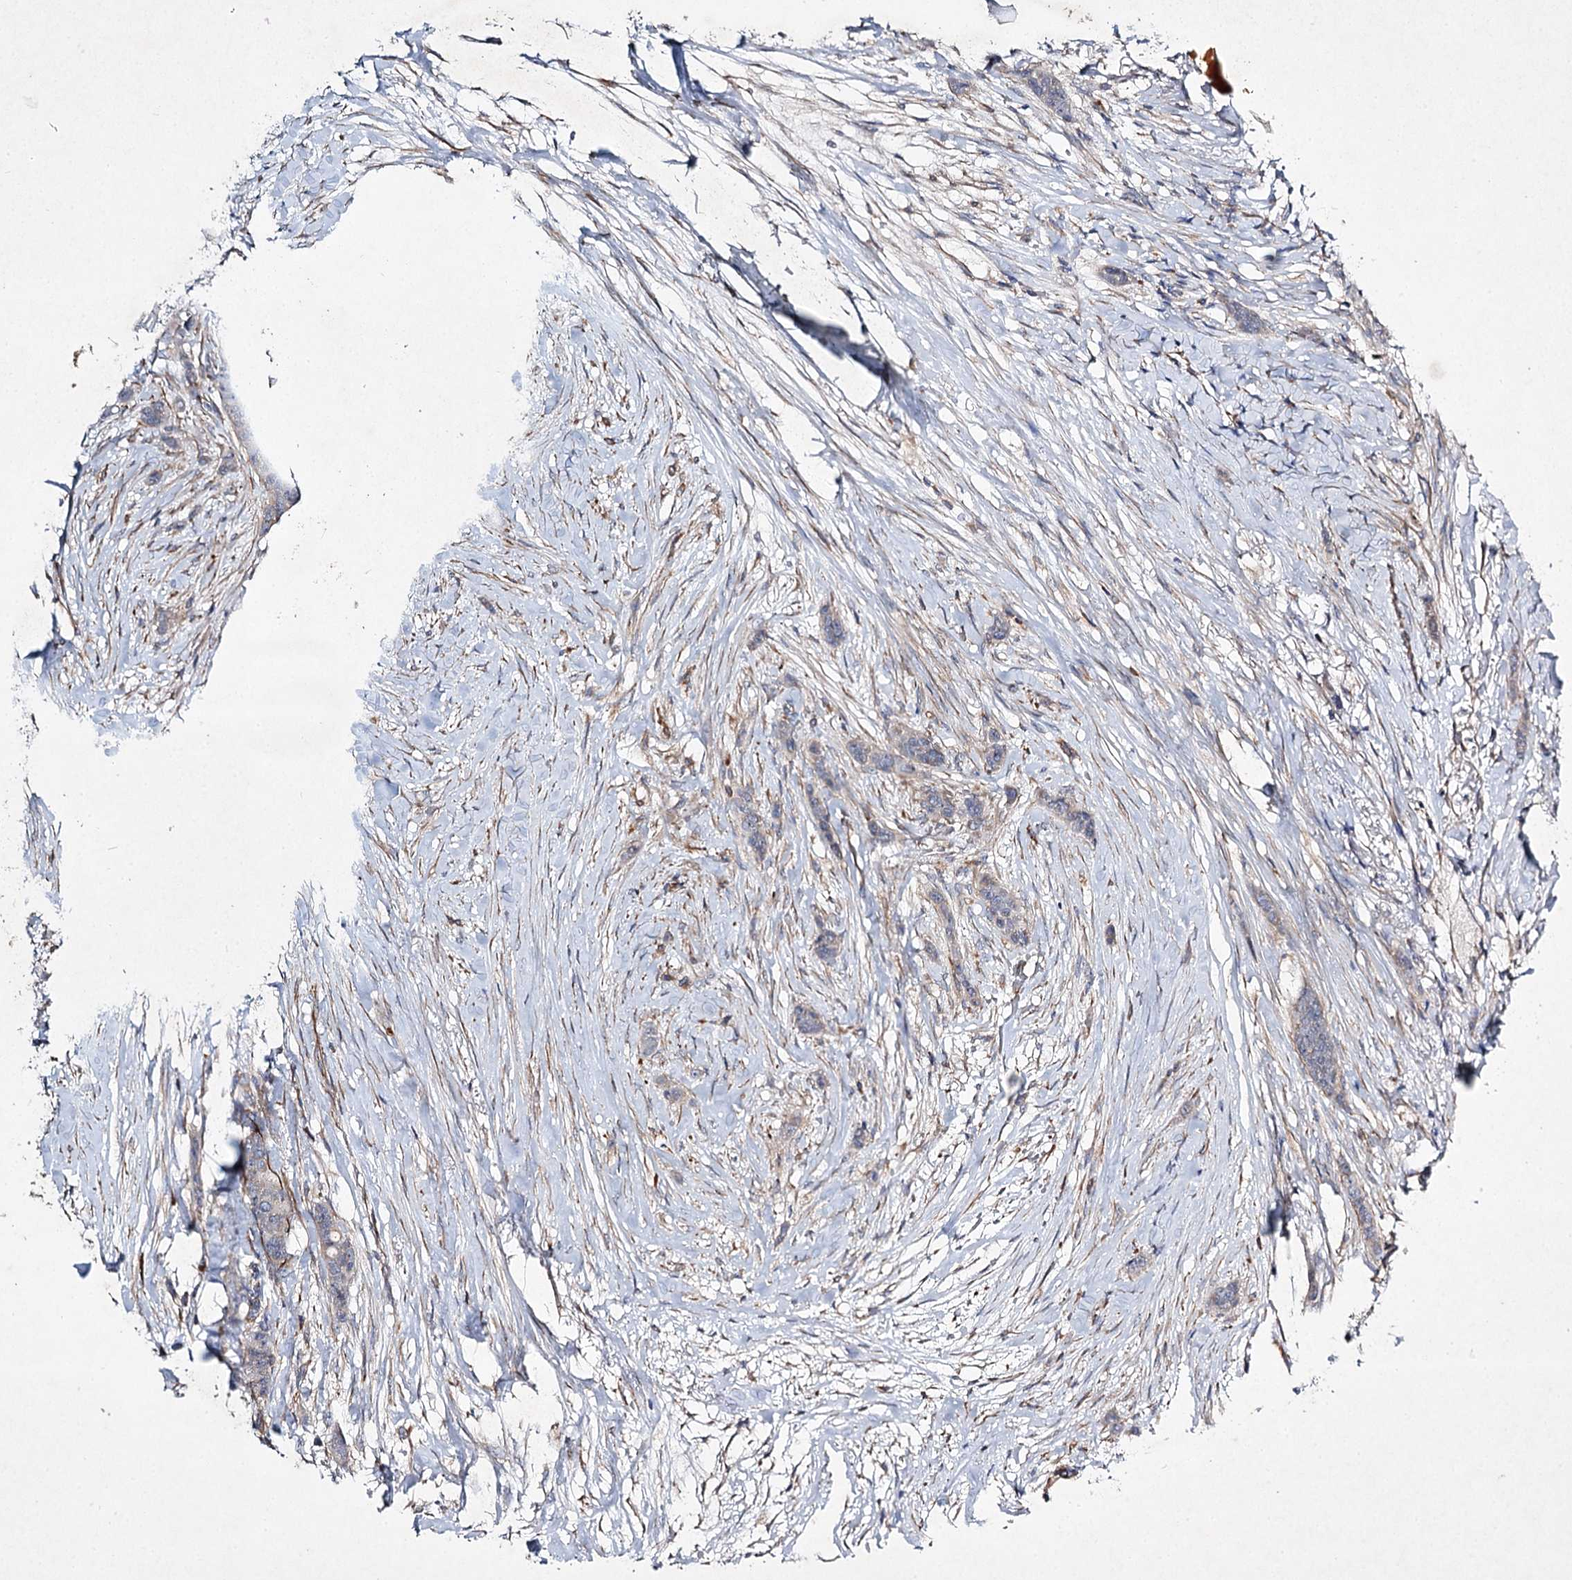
{"staining": {"intensity": "negative", "quantity": "none", "location": "none"}, "tissue": "breast cancer", "cell_type": "Tumor cells", "image_type": "cancer", "snomed": [{"axis": "morphology", "description": "Duct carcinoma"}, {"axis": "topography", "description": "Breast"}], "caption": "Tumor cells show no significant expression in breast infiltrating ductal carcinoma. (Brightfield microscopy of DAB (3,3'-diaminobenzidine) immunohistochemistry at high magnification).", "gene": "KIAA0825", "patient": {"sex": "female", "age": 40}}